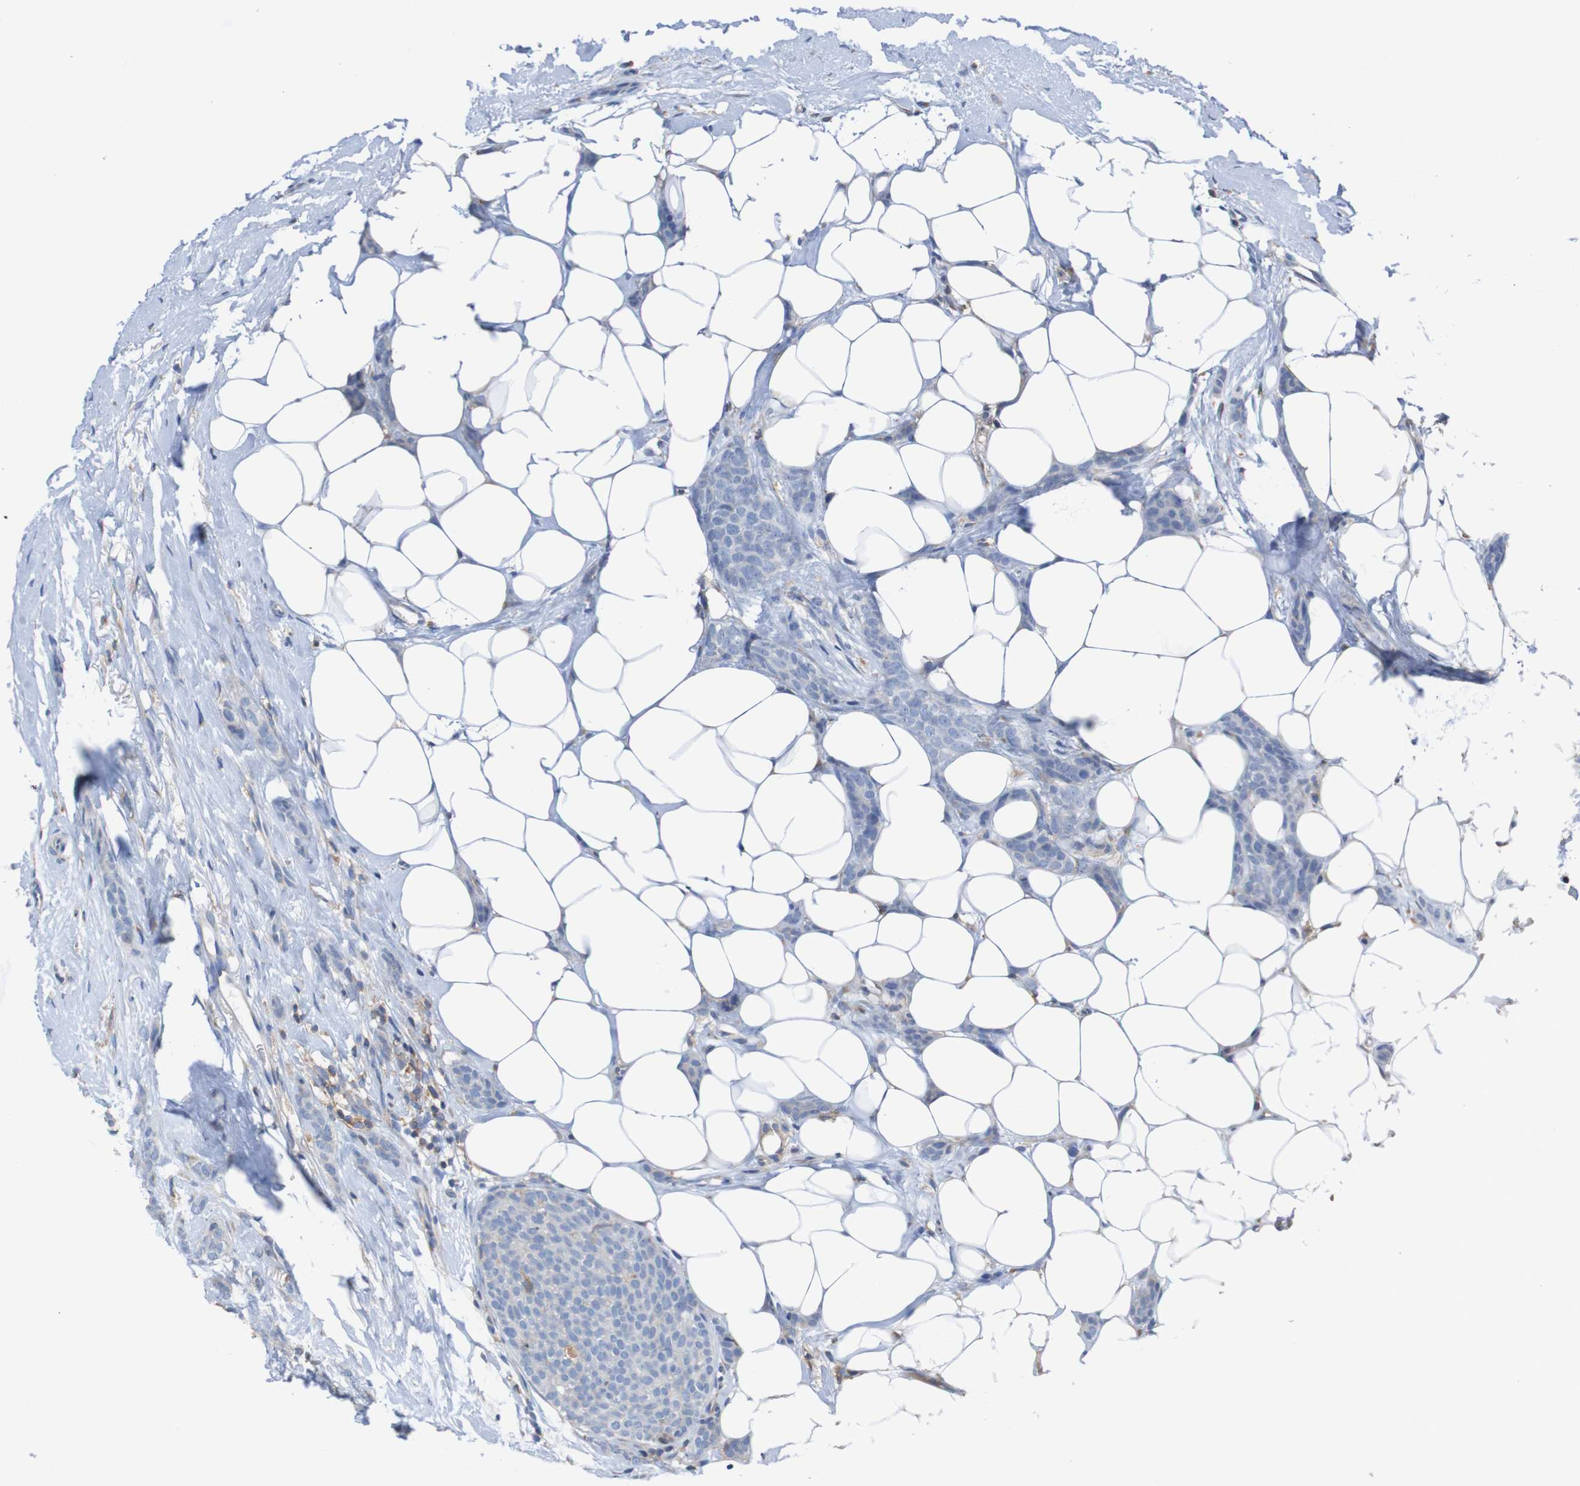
{"staining": {"intensity": "moderate", "quantity": "<25%", "location": "cytoplasmic/membranous"}, "tissue": "breast cancer", "cell_type": "Tumor cells", "image_type": "cancer", "snomed": [{"axis": "morphology", "description": "Lobular carcinoma"}, {"axis": "topography", "description": "Skin"}, {"axis": "topography", "description": "Breast"}], "caption": "Protein analysis of breast lobular carcinoma tissue demonstrates moderate cytoplasmic/membranous staining in approximately <25% of tumor cells.", "gene": "MINAR1", "patient": {"sex": "female", "age": 46}}